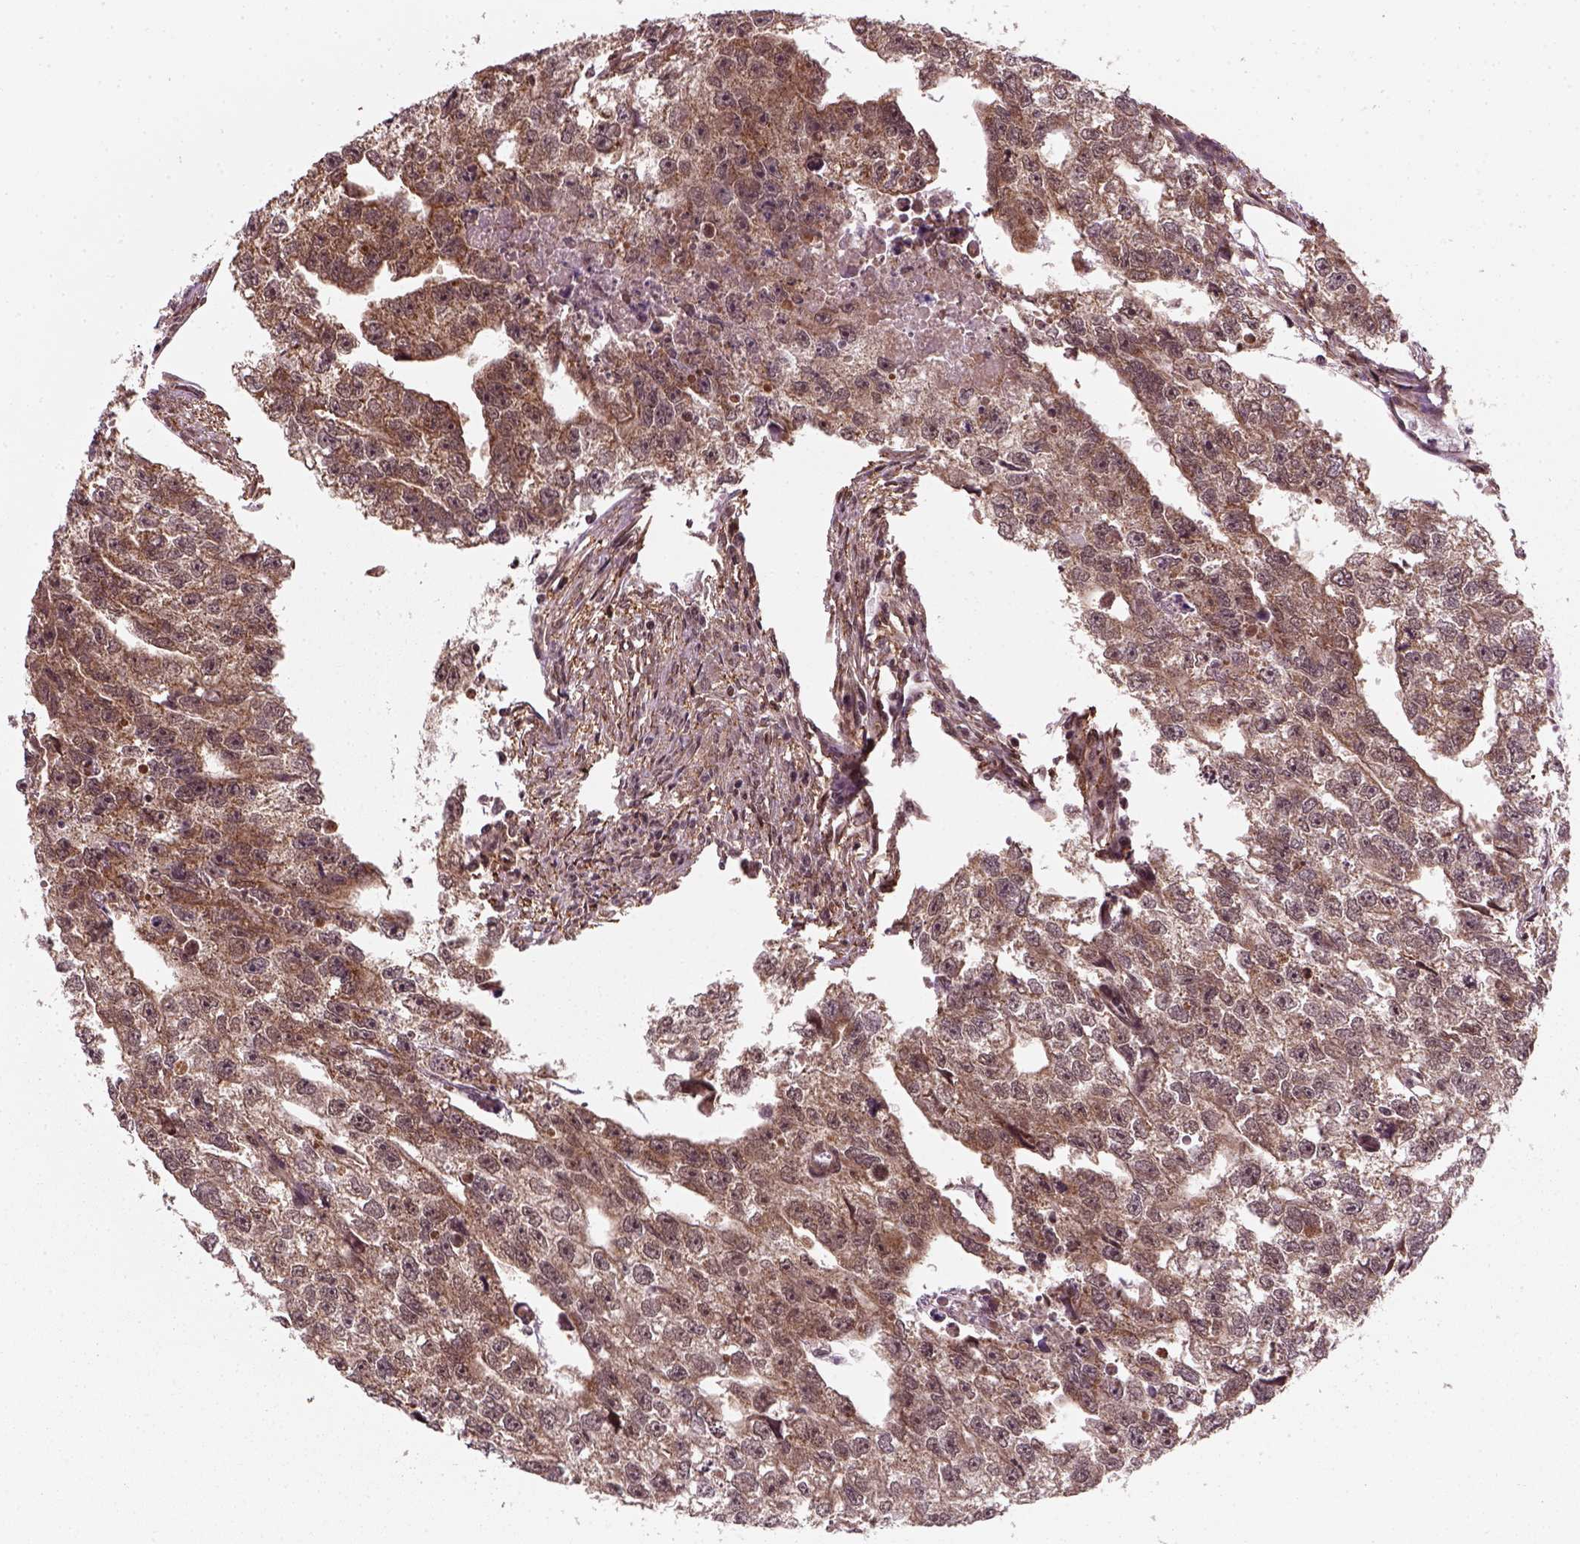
{"staining": {"intensity": "moderate", "quantity": ">75%", "location": "cytoplasmic/membranous"}, "tissue": "testis cancer", "cell_type": "Tumor cells", "image_type": "cancer", "snomed": [{"axis": "morphology", "description": "Carcinoma, Embryonal, NOS"}, {"axis": "morphology", "description": "Teratoma, malignant, NOS"}, {"axis": "topography", "description": "Testis"}], "caption": "A medium amount of moderate cytoplasmic/membranous staining is seen in approximately >75% of tumor cells in embryonal carcinoma (testis) tissue.", "gene": "NUDT9", "patient": {"sex": "male", "age": 44}}